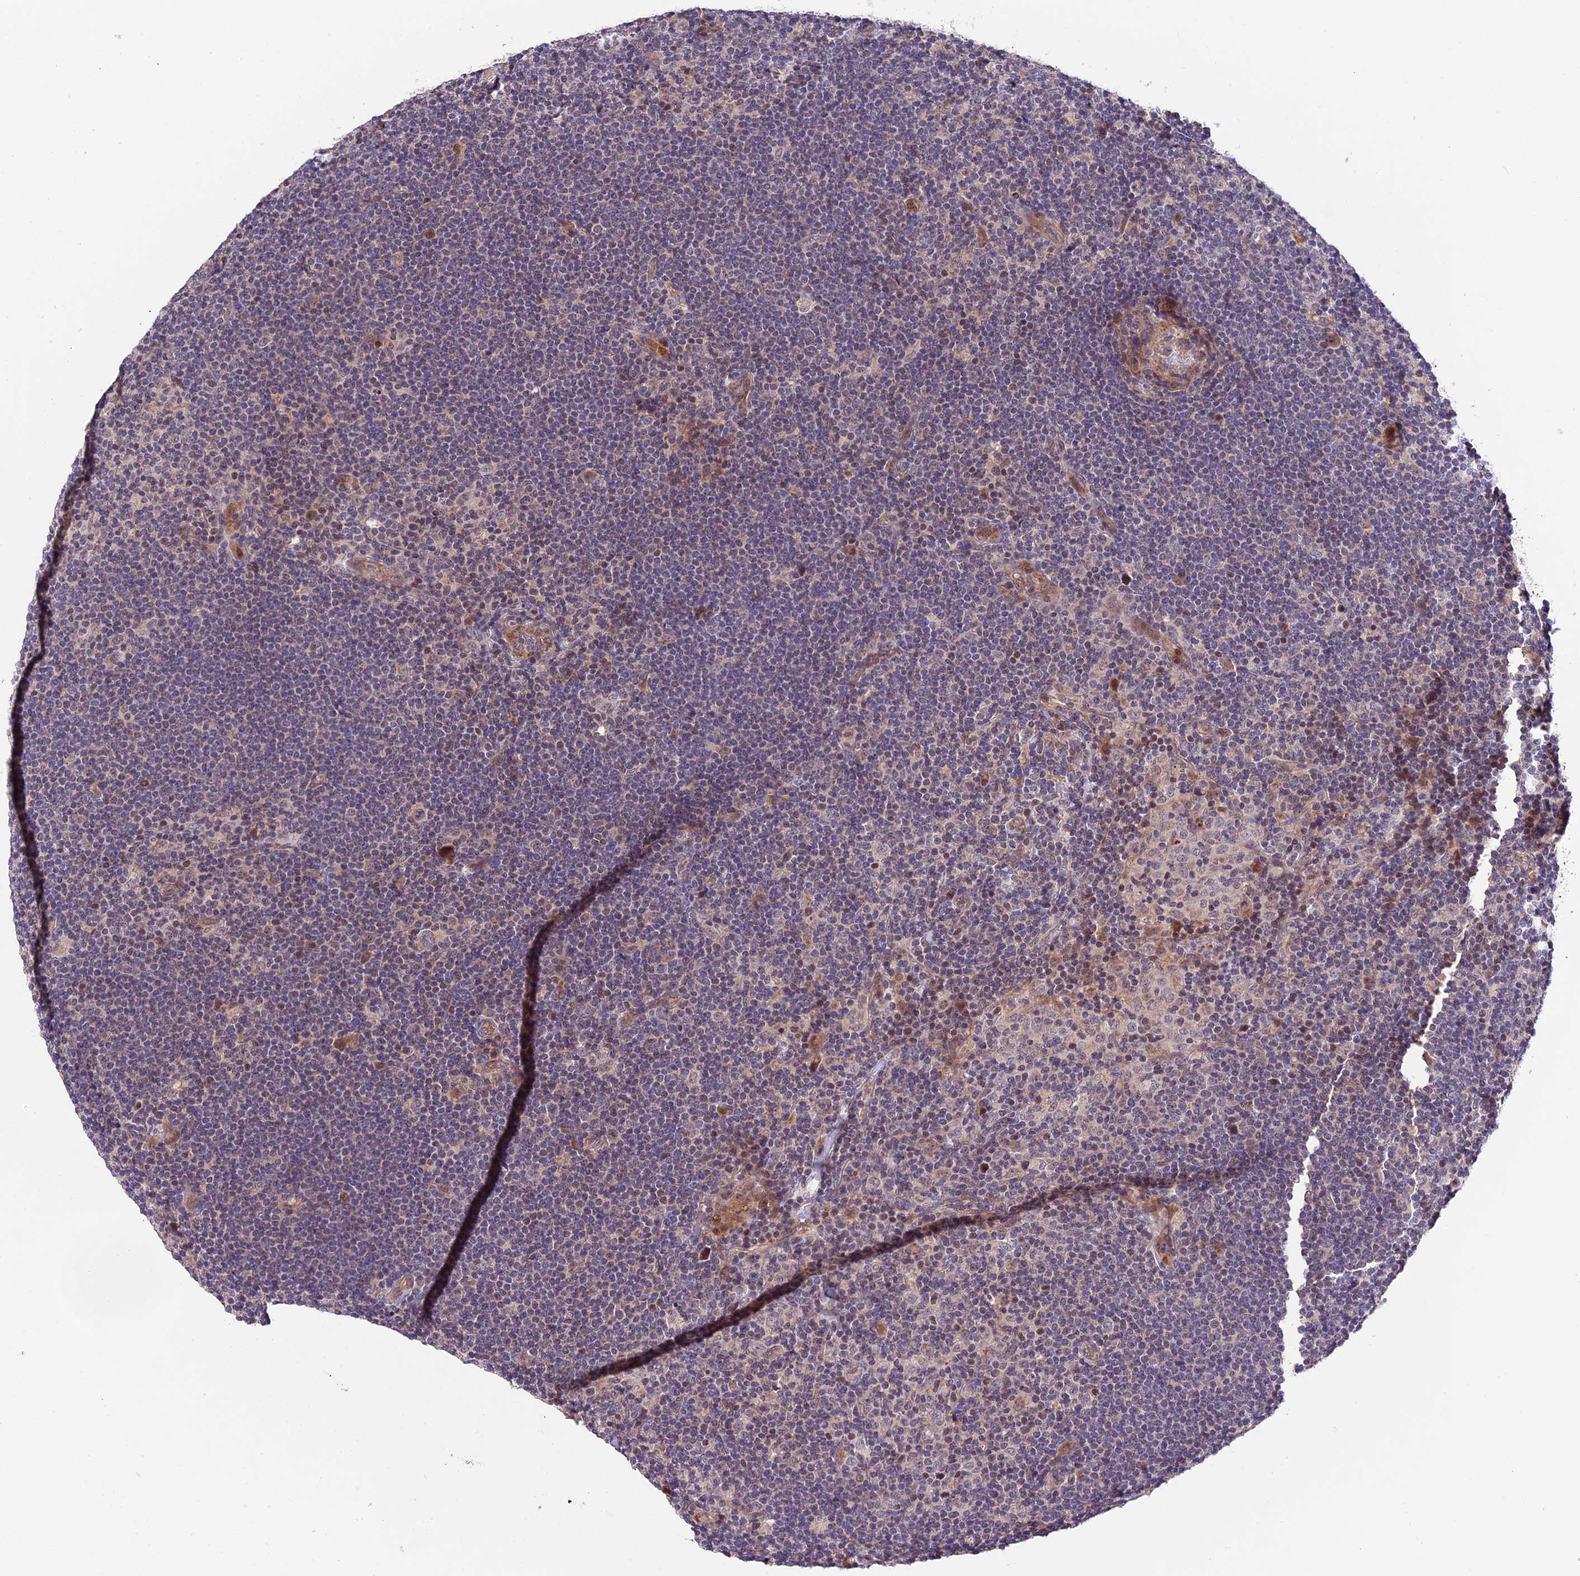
{"staining": {"intensity": "weak", "quantity": "<25%", "location": "nuclear"}, "tissue": "lymphoma", "cell_type": "Tumor cells", "image_type": "cancer", "snomed": [{"axis": "morphology", "description": "Hodgkin's disease, NOS"}, {"axis": "topography", "description": "Lymph node"}], "caption": "IHC of lymphoma reveals no positivity in tumor cells.", "gene": "TRMT1", "patient": {"sex": "female", "age": 57}}